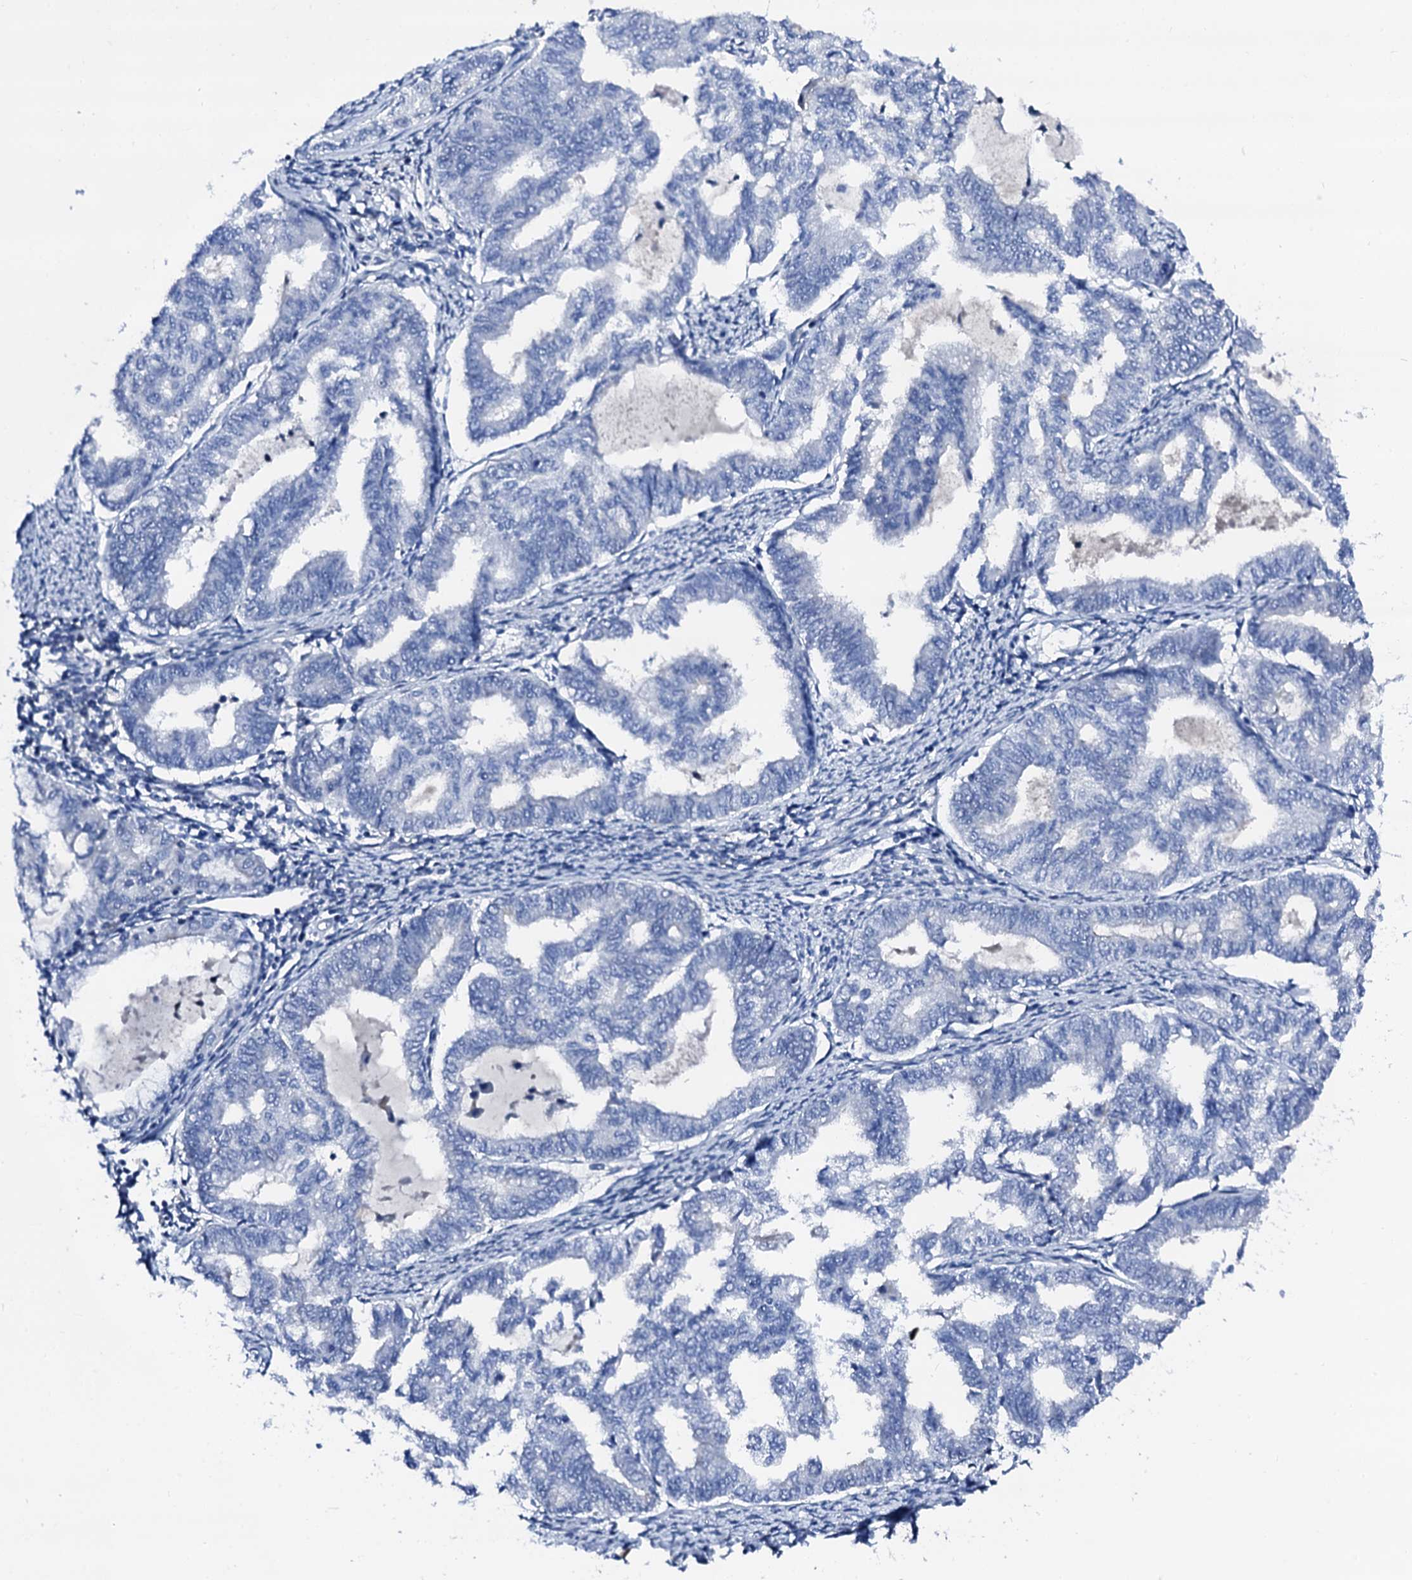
{"staining": {"intensity": "negative", "quantity": "none", "location": "none"}, "tissue": "endometrial cancer", "cell_type": "Tumor cells", "image_type": "cancer", "snomed": [{"axis": "morphology", "description": "Adenocarcinoma, NOS"}, {"axis": "topography", "description": "Endometrium"}], "caption": "Immunohistochemical staining of endometrial cancer (adenocarcinoma) exhibits no significant expression in tumor cells. The staining is performed using DAB (3,3'-diaminobenzidine) brown chromogen with nuclei counter-stained in using hematoxylin.", "gene": "TRAFD1", "patient": {"sex": "female", "age": 79}}